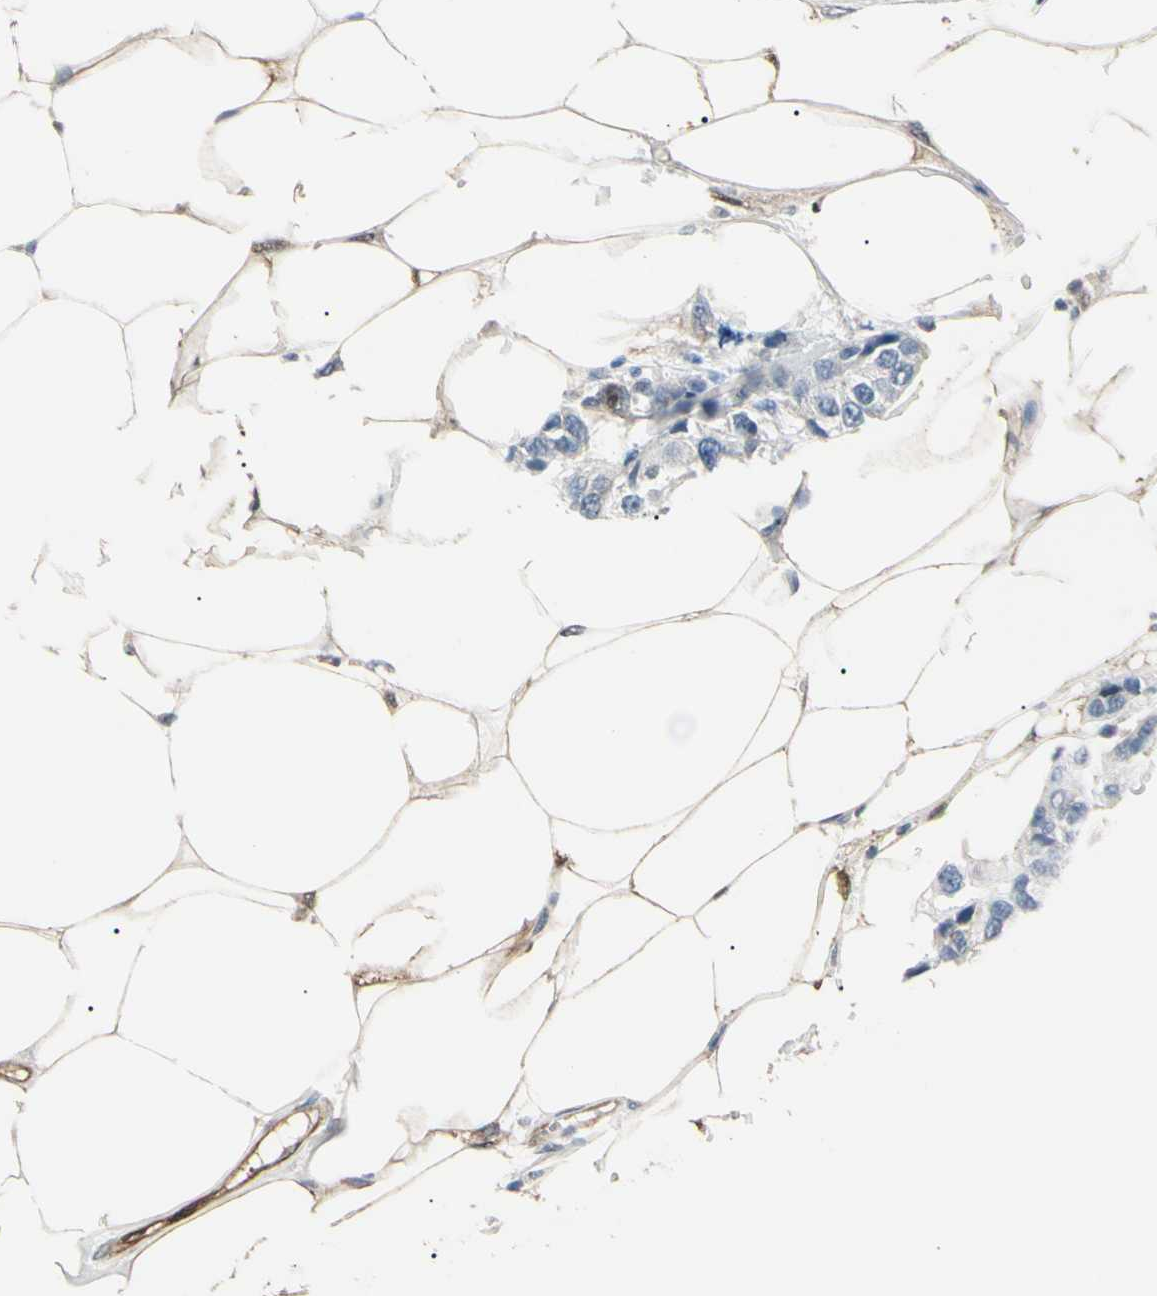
{"staining": {"intensity": "weak", "quantity": "<25%", "location": "cytoplasmic/membranous"}, "tissue": "breast cancer", "cell_type": "Tumor cells", "image_type": "cancer", "snomed": [{"axis": "morphology", "description": "Normal tissue, NOS"}, {"axis": "morphology", "description": "Duct carcinoma"}, {"axis": "topography", "description": "Breast"}], "caption": "An image of human breast cancer (infiltrating ductal carcinoma) is negative for staining in tumor cells.", "gene": "AKR1C3", "patient": {"sex": "female", "age": 39}}